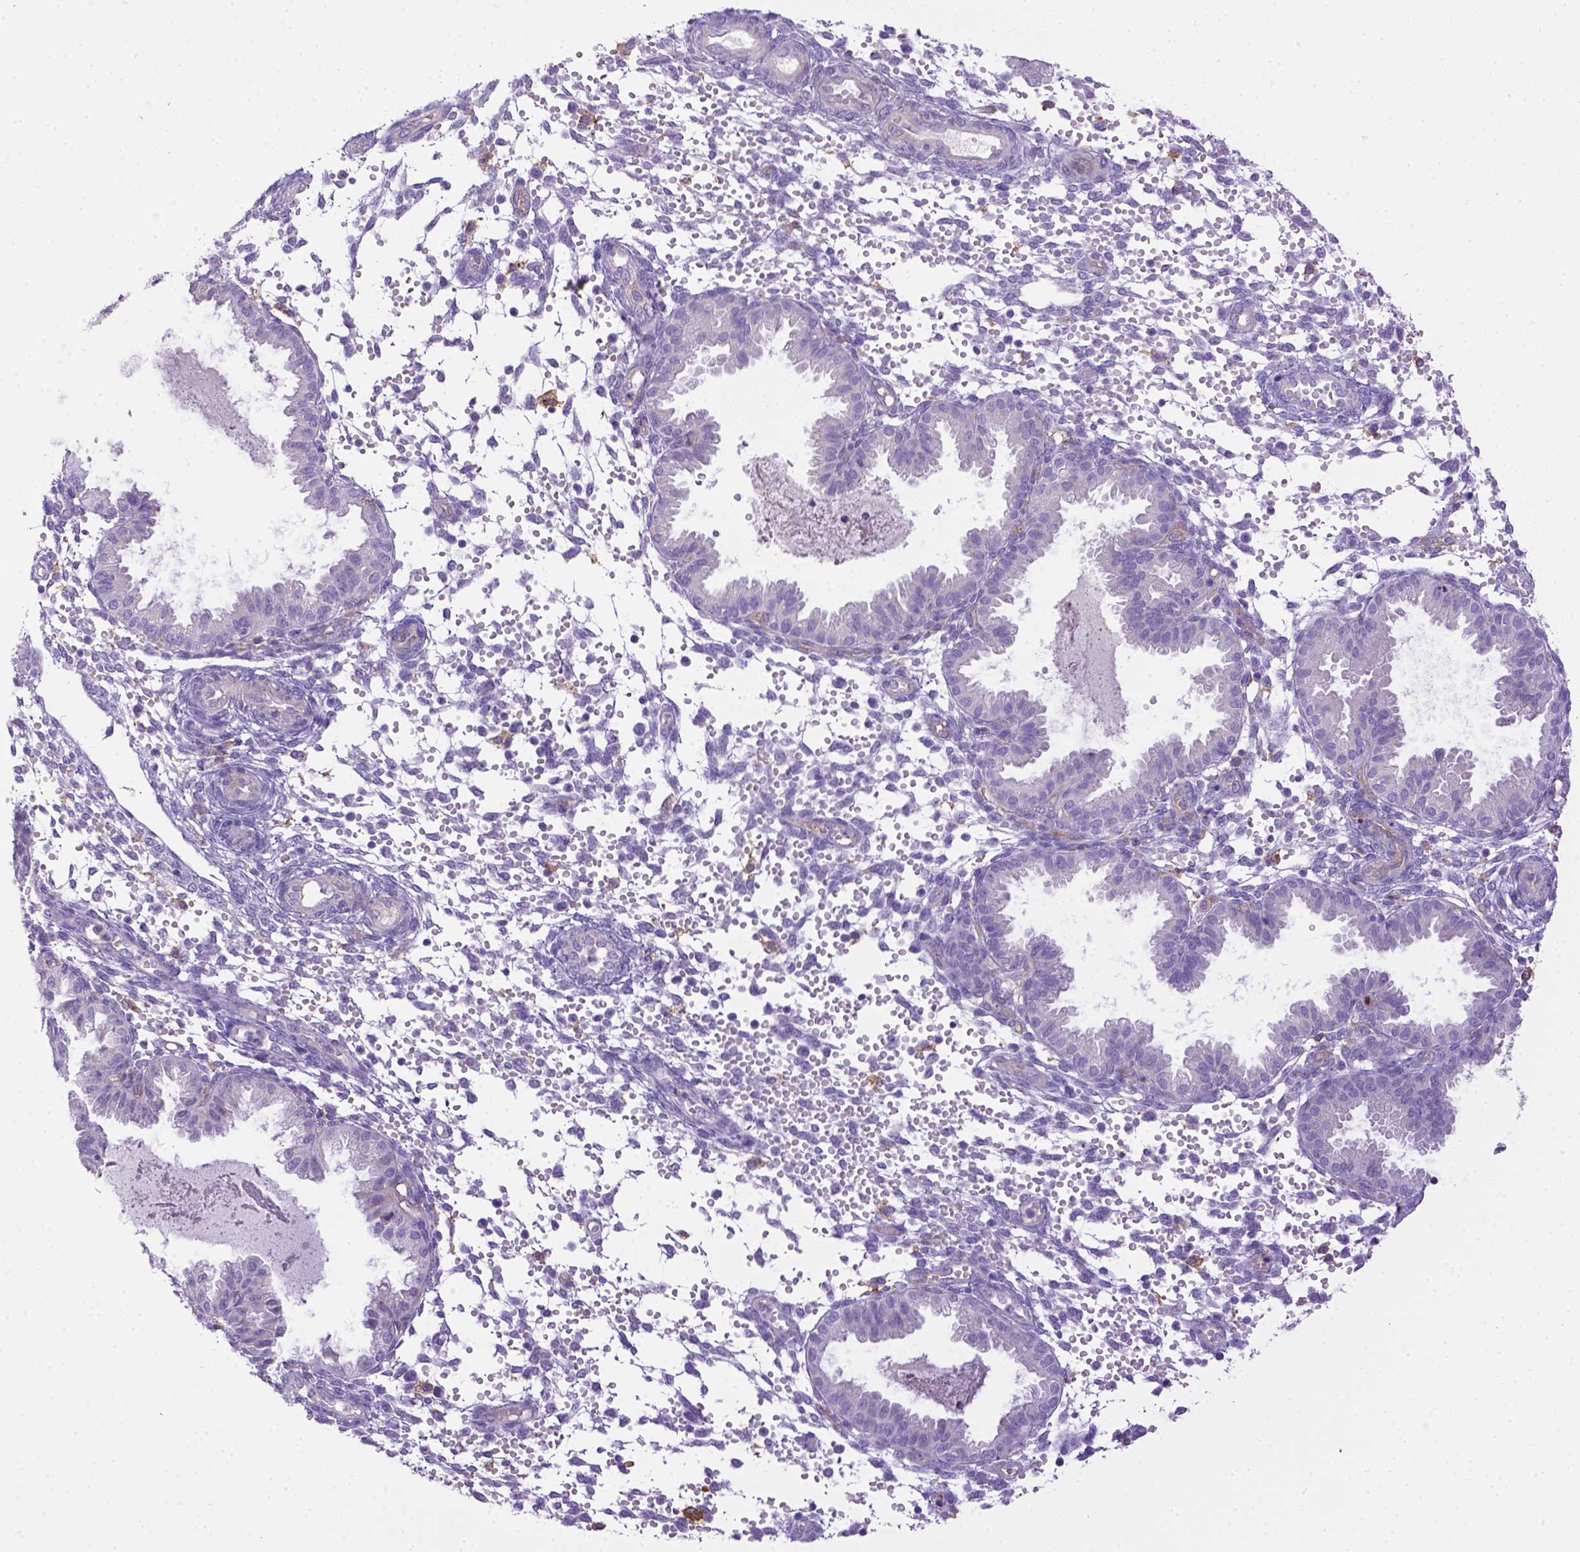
{"staining": {"intensity": "negative", "quantity": "none", "location": "none"}, "tissue": "endometrium", "cell_type": "Cells in endometrial stroma", "image_type": "normal", "snomed": [{"axis": "morphology", "description": "Normal tissue, NOS"}, {"axis": "topography", "description": "Endometrium"}], "caption": "The micrograph shows no staining of cells in endometrial stroma in normal endometrium.", "gene": "CD40", "patient": {"sex": "female", "age": 33}}